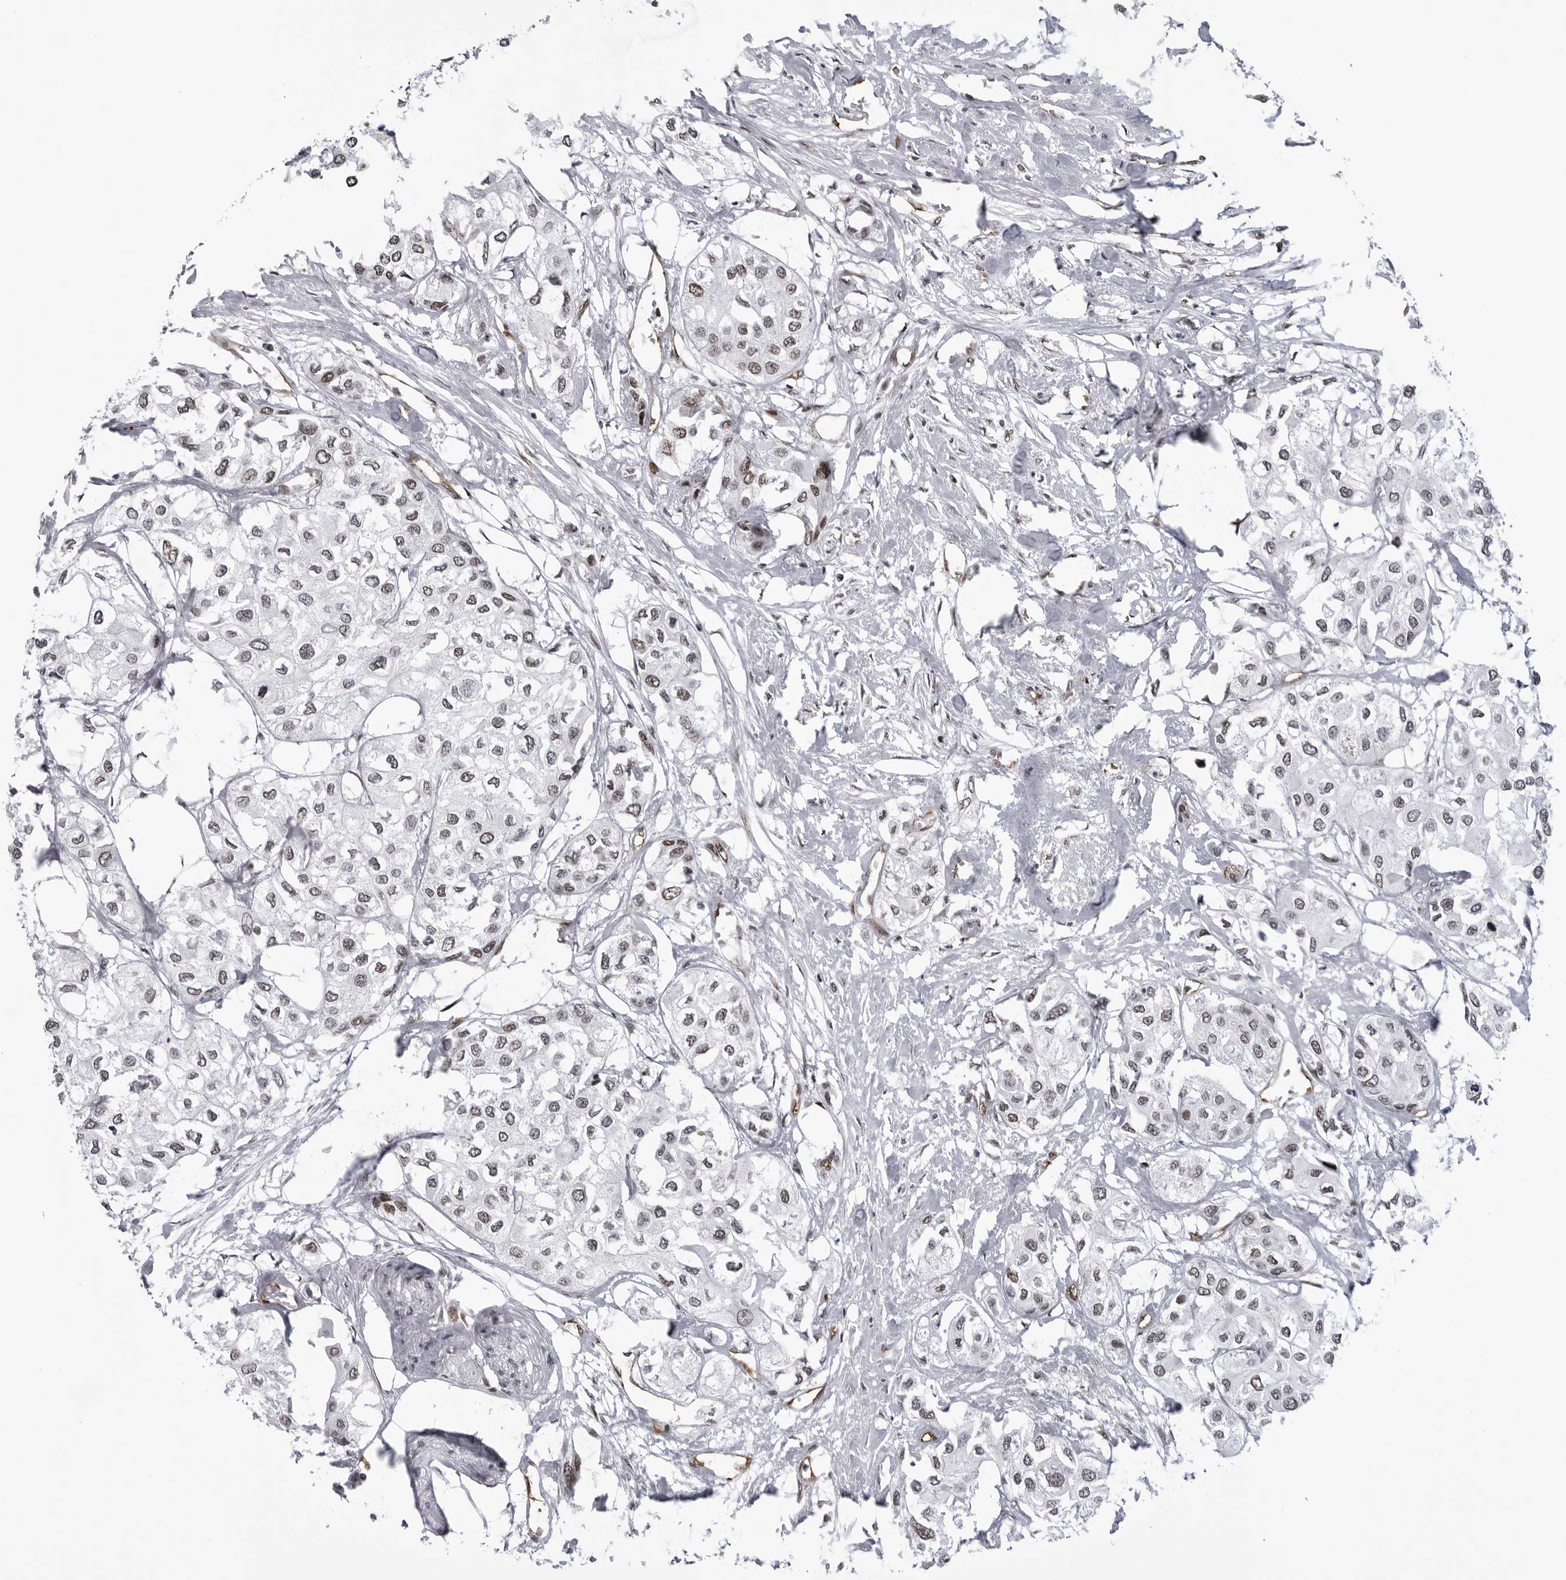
{"staining": {"intensity": "weak", "quantity": ">75%", "location": "nuclear"}, "tissue": "urothelial cancer", "cell_type": "Tumor cells", "image_type": "cancer", "snomed": [{"axis": "morphology", "description": "Urothelial carcinoma, High grade"}, {"axis": "topography", "description": "Urinary bladder"}], "caption": "This is a histology image of IHC staining of urothelial cancer, which shows weak expression in the nuclear of tumor cells.", "gene": "RNF26", "patient": {"sex": "male", "age": 64}}